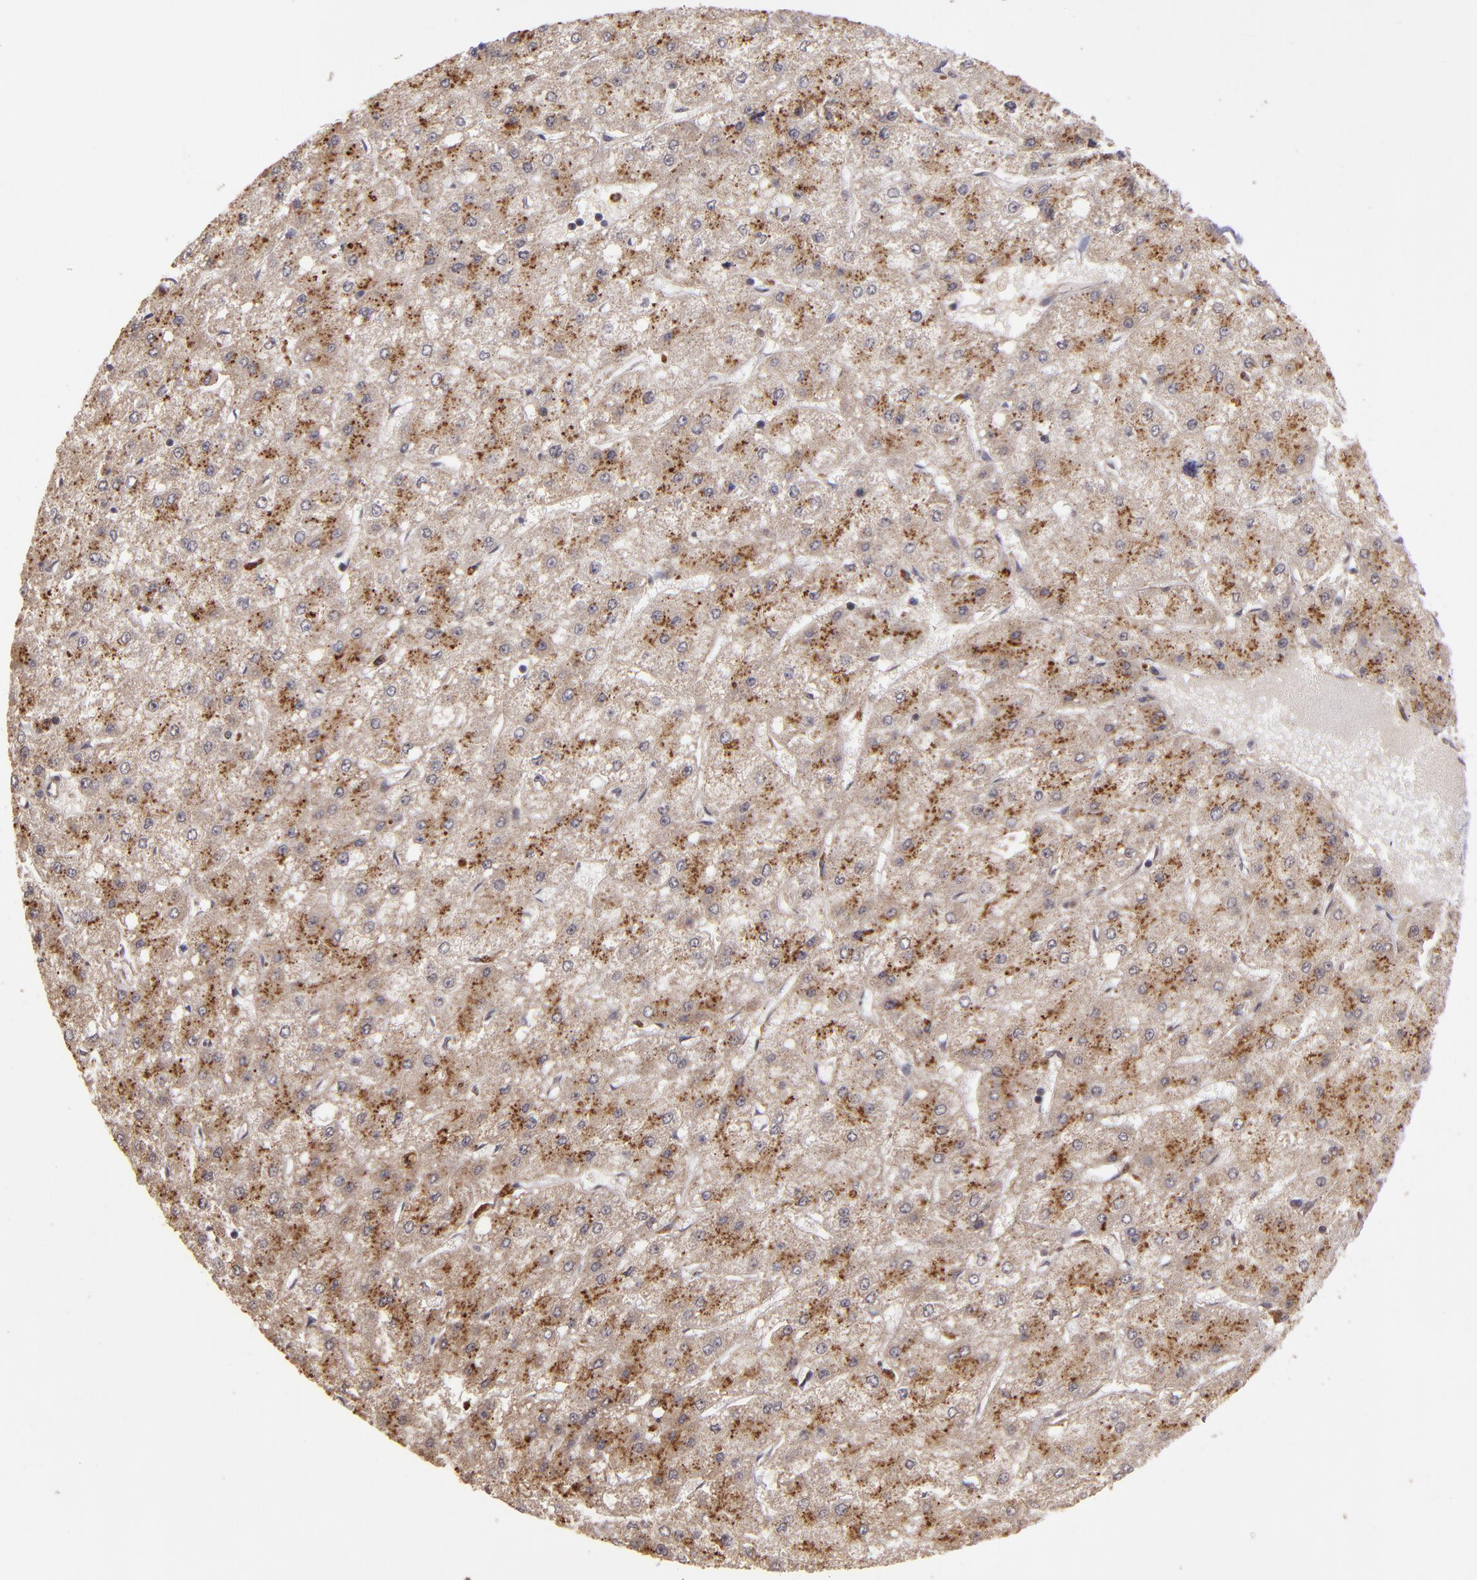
{"staining": {"intensity": "moderate", "quantity": ">75%", "location": "cytoplasmic/membranous"}, "tissue": "liver cancer", "cell_type": "Tumor cells", "image_type": "cancer", "snomed": [{"axis": "morphology", "description": "Carcinoma, Hepatocellular, NOS"}, {"axis": "topography", "description": "Liver"}], "caption": "Human liver cancer stained for a protein (brown) displays moderate cytoplasmic/membranous positive positivity in about >75% of tumor cells.", "gene": "SIPA1L1", "patient": {"sex": "female", "age": 52}}